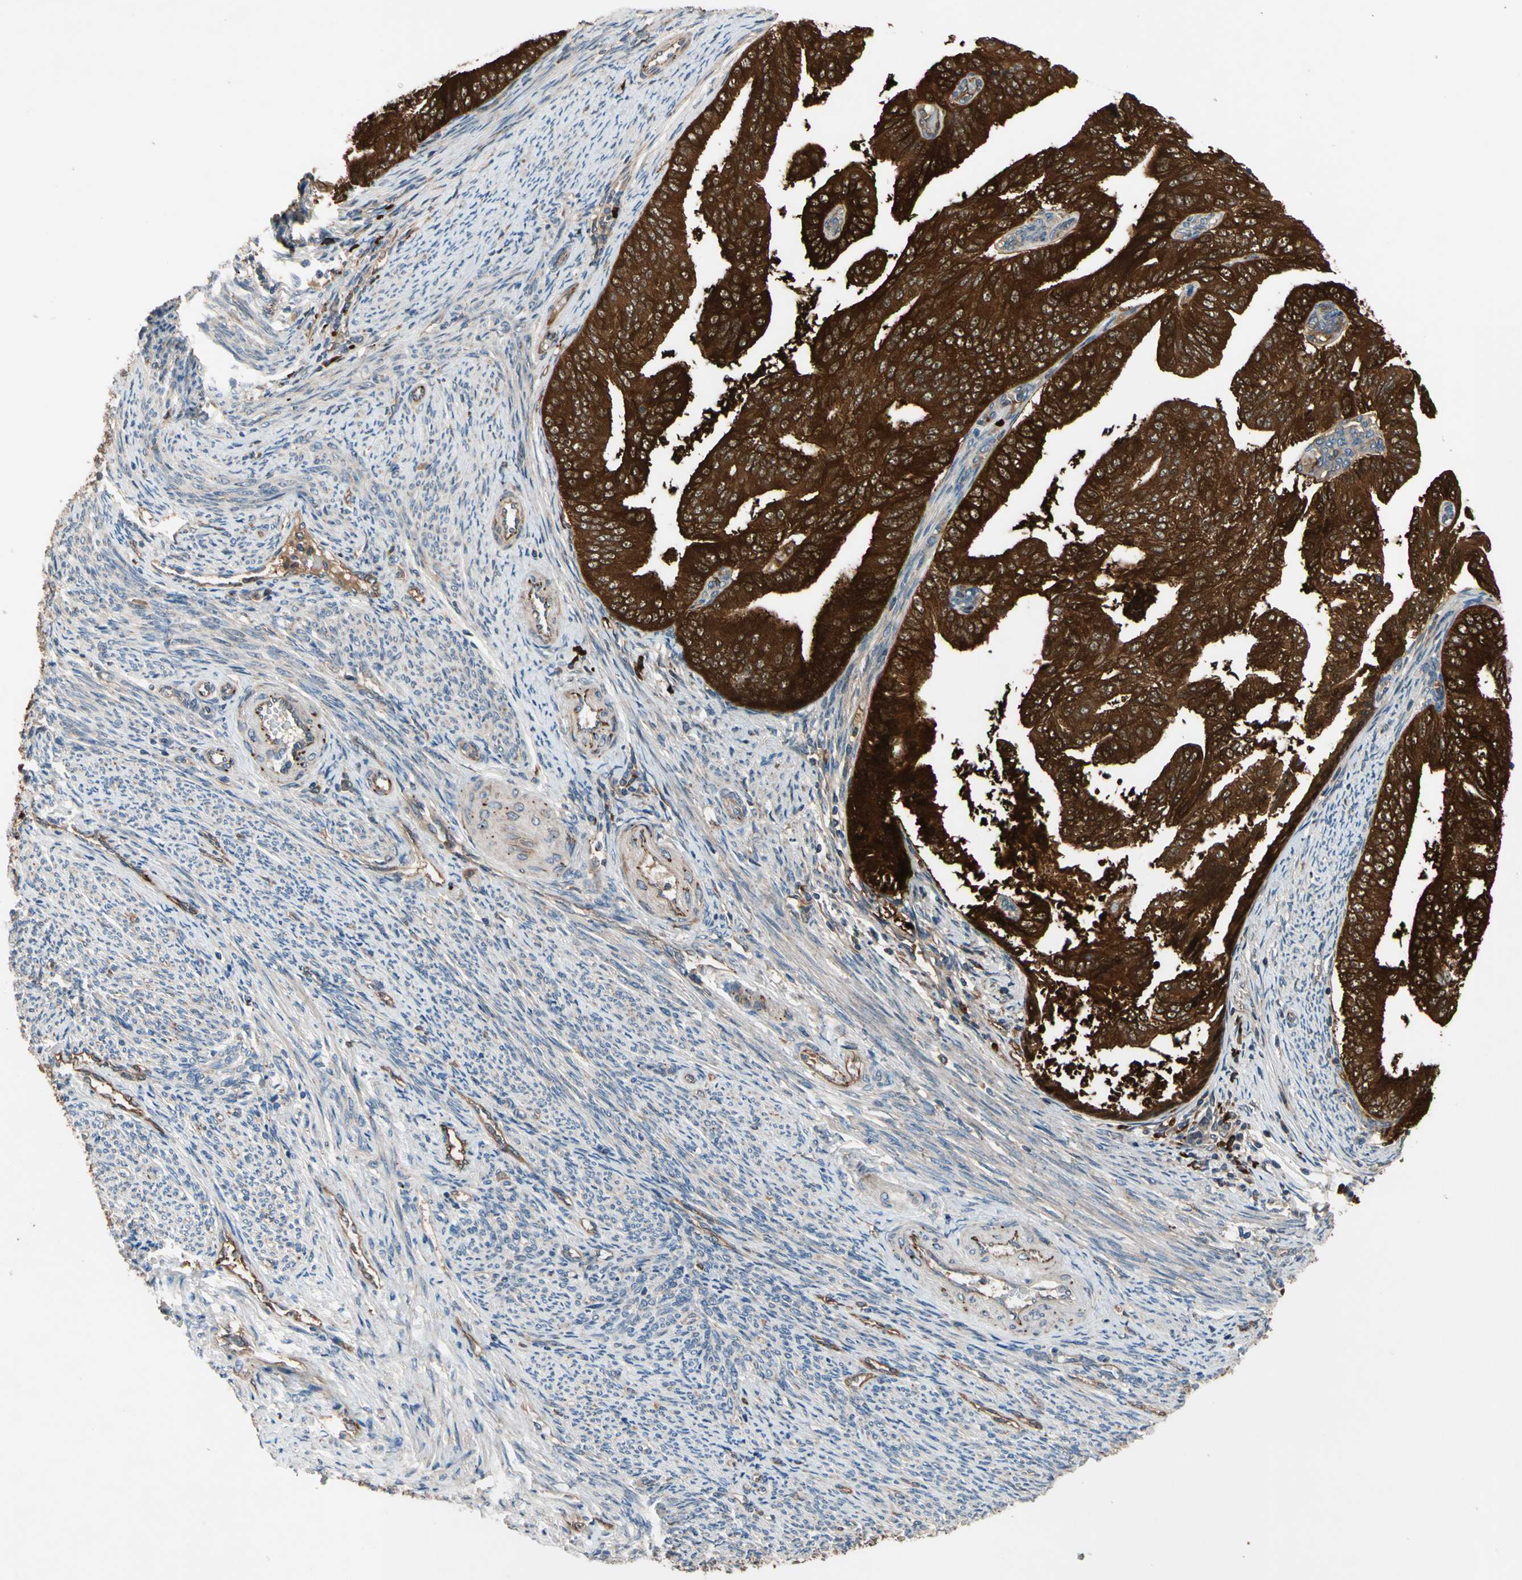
{"staining": {"intensity": "strong", "quantity": ">75%", "location": "cytoplasmic/membranous"}, "tissue": "endometrial cancer", "cell_type": "Tumor cells", "image_type": "cancer", "snomed": [{"axis": "morphology", "description": "Adenocarcinoma, NOS"}, {"axis": "topography", "description": "Endometrium"}], "caption": "Endometrial adenocarcinoma was stained to show a protein in brown. There is high levels of strong cytoplasmic/membranous staining in approximately >75% of tumor cells.", "gene": "FGD6", "patient": {"sex": "female", "age": 58}}